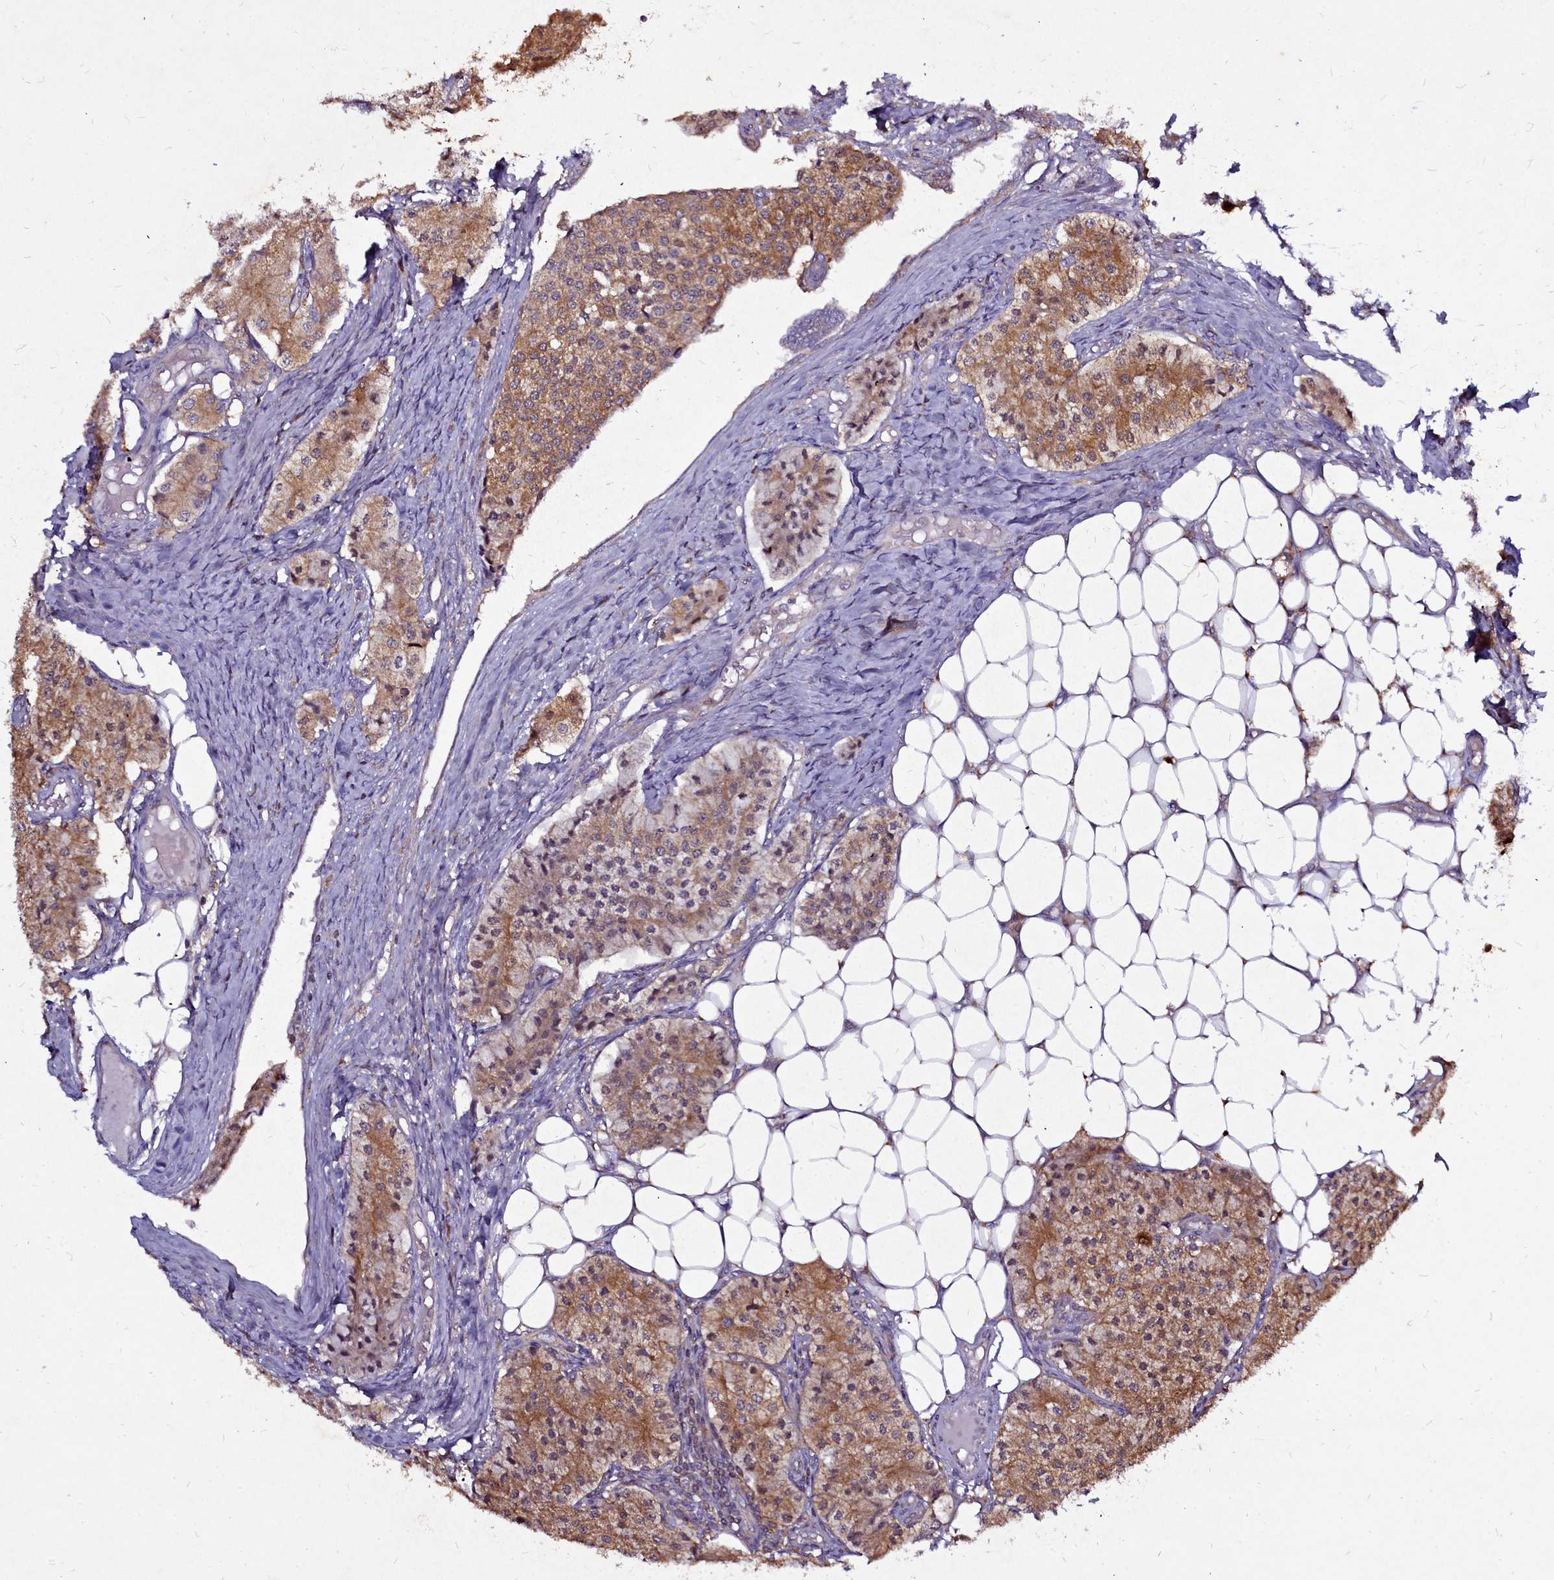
{"staining": {"intensity": "moderate", "quantity": ">75%", "location": "cytoplasmic/membranous"}, "tissue": "carcinoid", "cell_type": "Tumor cells", "image_type": "cancer", "snomed": [{"axis": "morphology", "description": "Carcinoid, malignant, NOS"}, {"axis": "topography", "description": "Colon"}], "caption": "DAB immunohistochemical staining of human carcinoid shows moderate cytoplasmic/membranous protein staining in about >75% of tumor cells.", "gene": "NCKAP1L", "patient": {"sex": "female", "age": 52}}